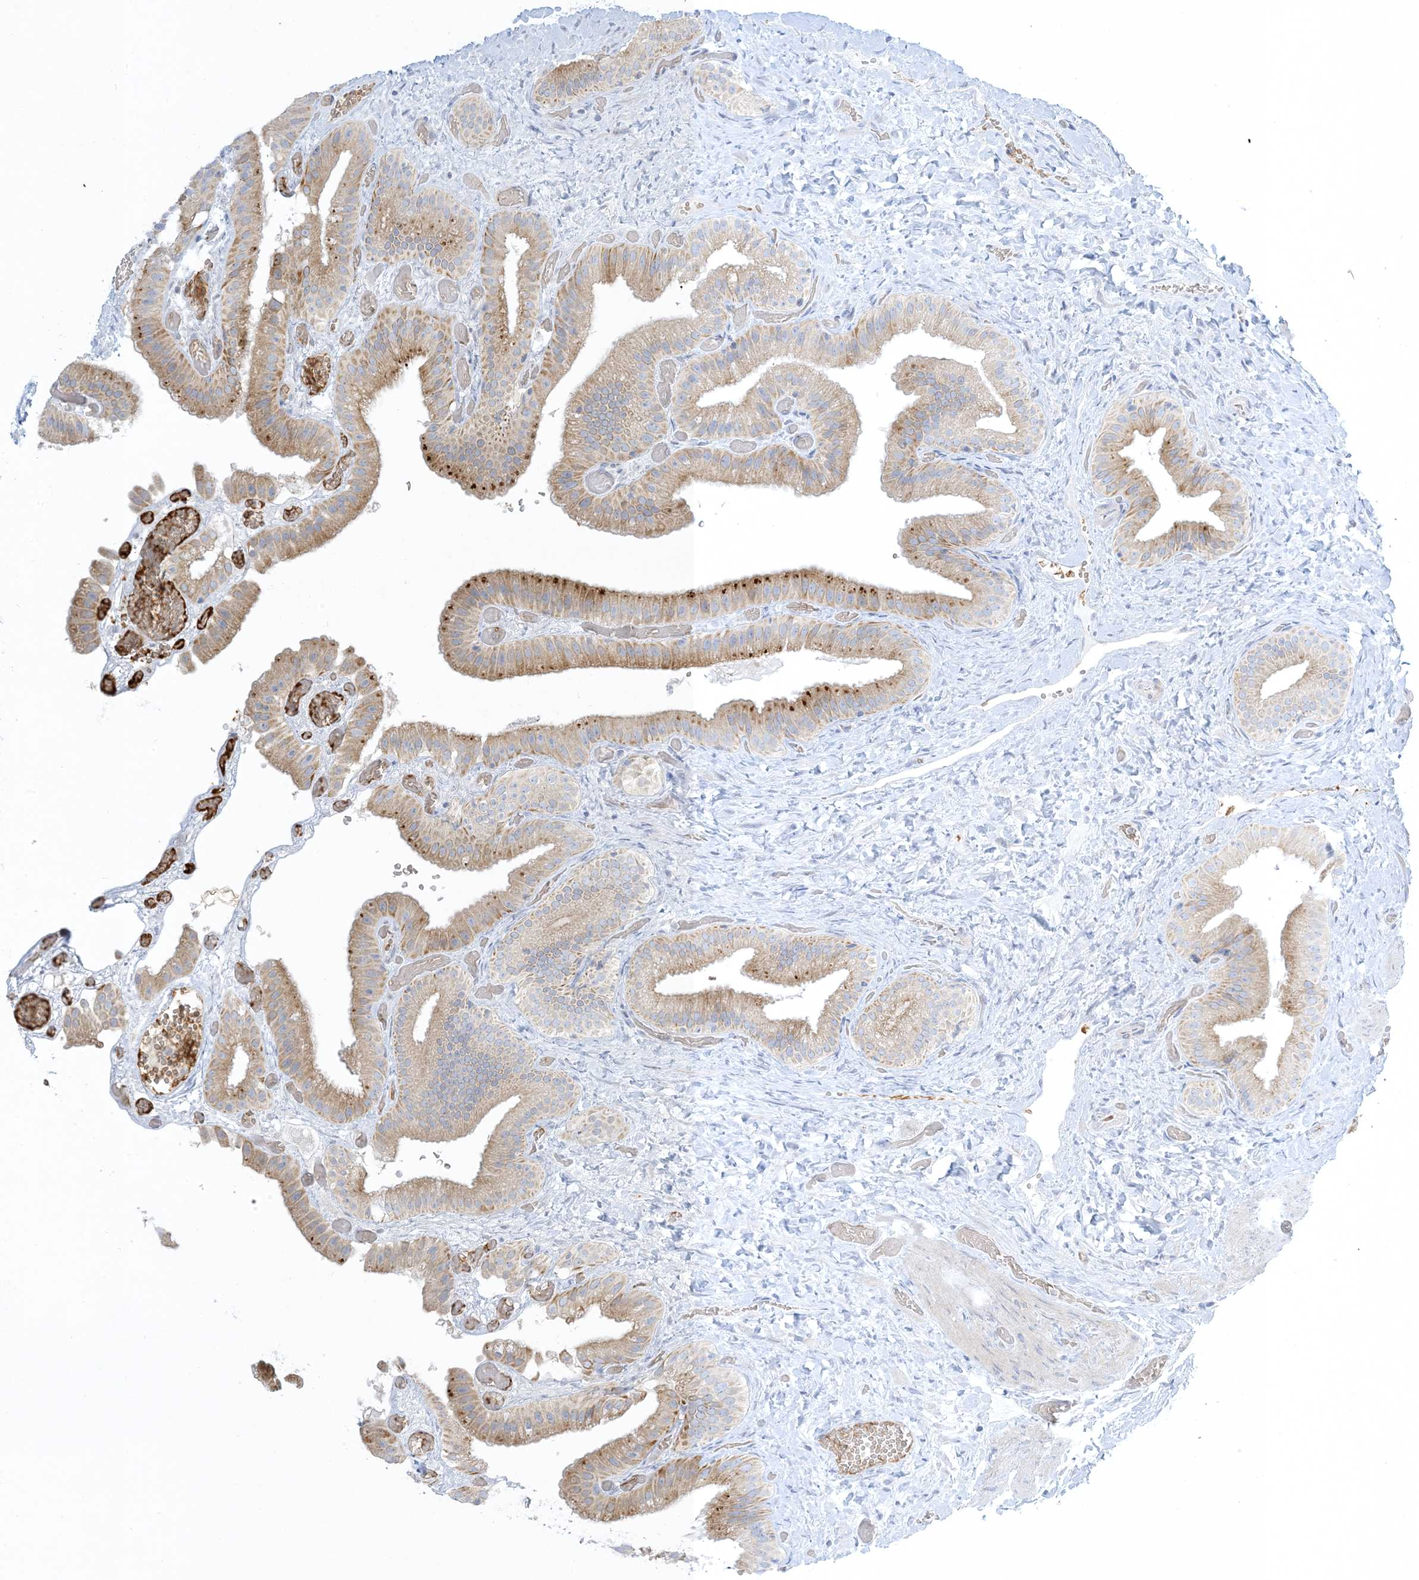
{"staining": {"intensity": "moderate", "quantity": "25%-75%", "location": "cytoplasmic/membranous"}, "tissue": "gallbladder", "cell_type": "Glandular cells", "image_type": "normal", "snomed": [{"axis": "morphology", "description": "Normal tissue, NOS"}, {"axis": "topography", "description": "Gallbladder"}], "caption": "Immunohistochemical staining of unremarkable human gallbladder demonstrates 25%-75% levels of moderate cytoplasmic/membranous protein staining in about 25%-75% of glandular cells.", "gene": "XIRP2", "patient": {"sex": "female", "age": 64}}